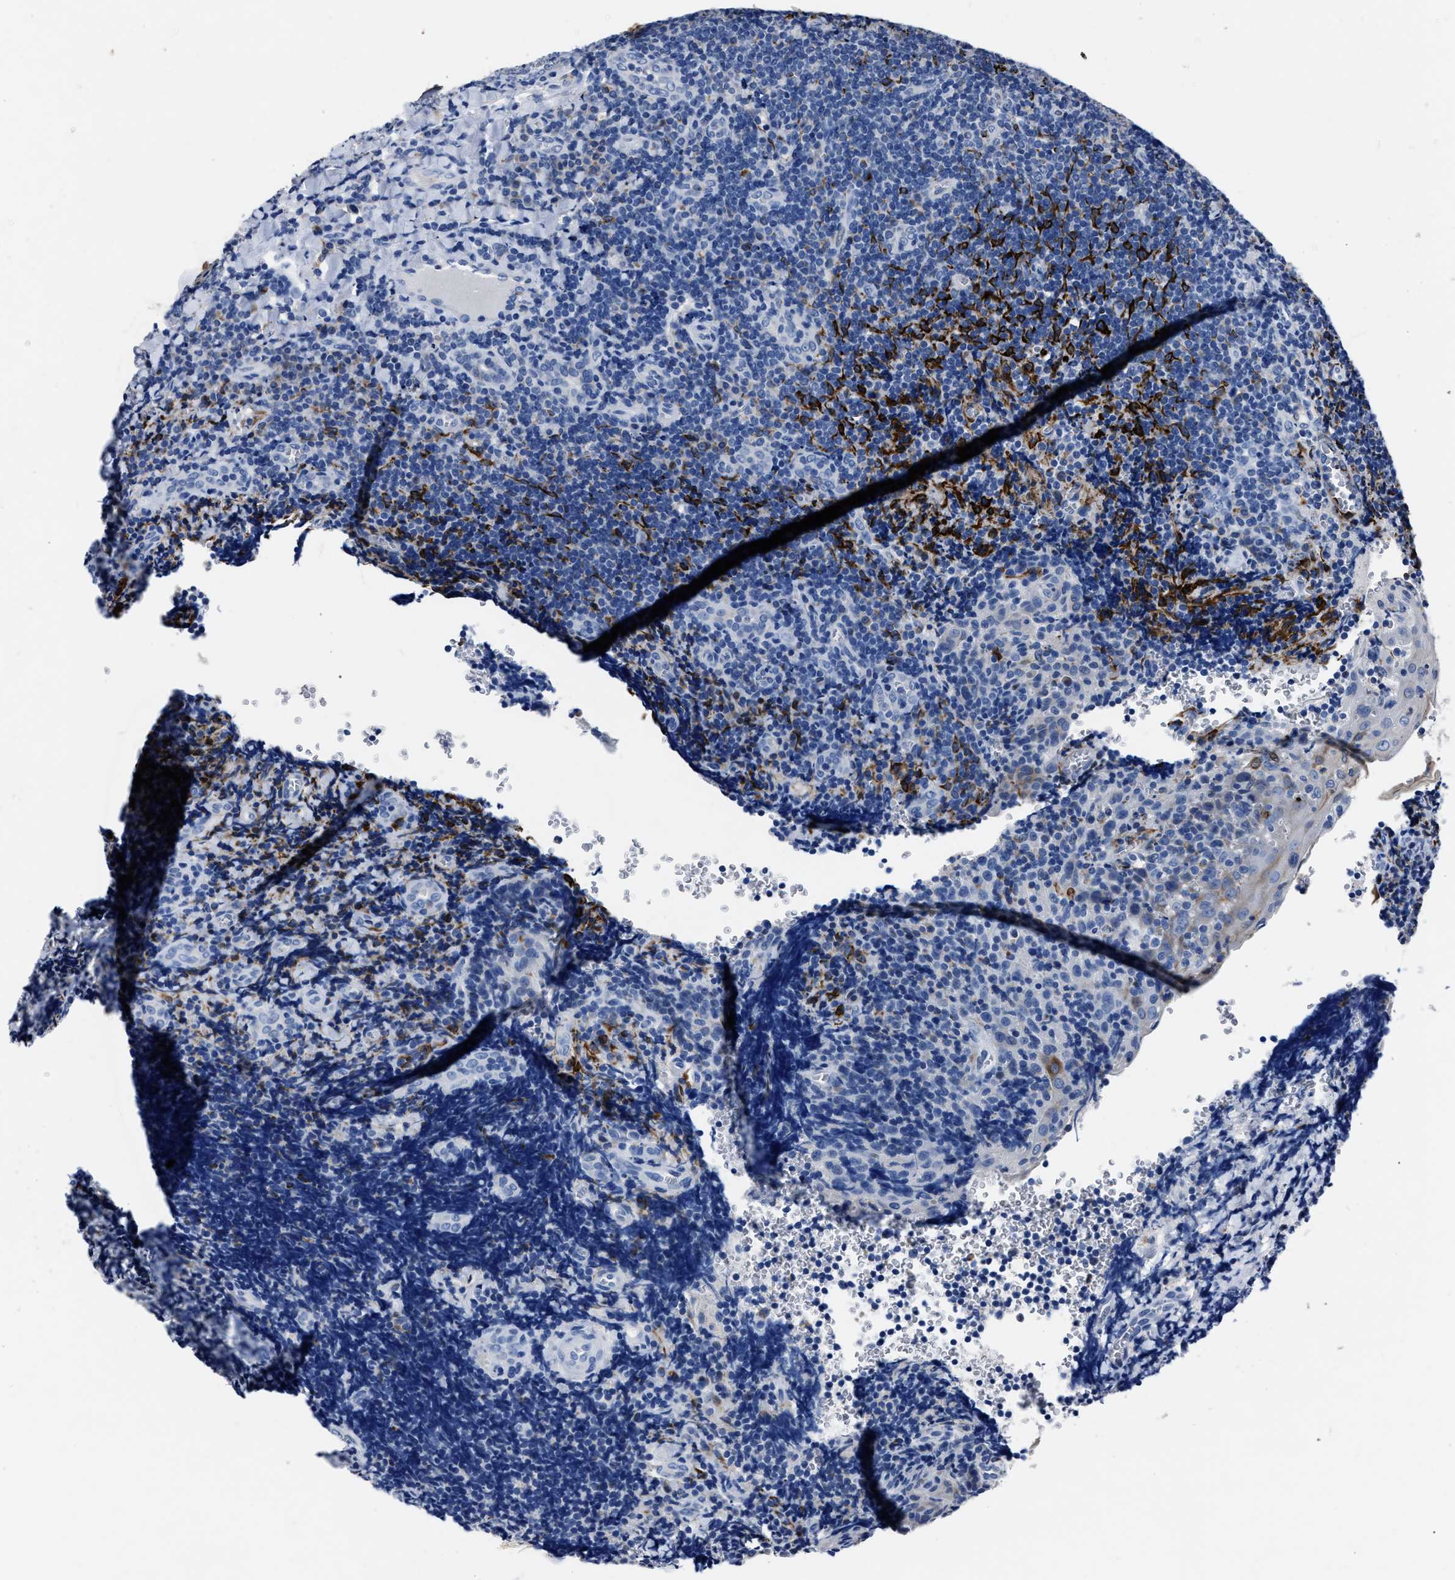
{"staining": {"intensity": "moderate", "quantity": "<25%", "location": "cytoplasmic/membranous"}, "tissue": "tonsil", "cell_type": "Germinal center cells", "image_type": "normal", "snomed": [{"axis": "morphology", "description": "Normal tissue, NOS"}, {"axis": "morphology", "description": "Inflammation, NOS"}, {"axis": "topography", "description": "Tonsil"}], "caption": "Protein expression analysis of normal tonsil shows moderate cytoplasmic/membranous positivity in about <25% of germinal center cells.", "gene": "OR10G3", "patient": {"sex": "female", "age": 31}}